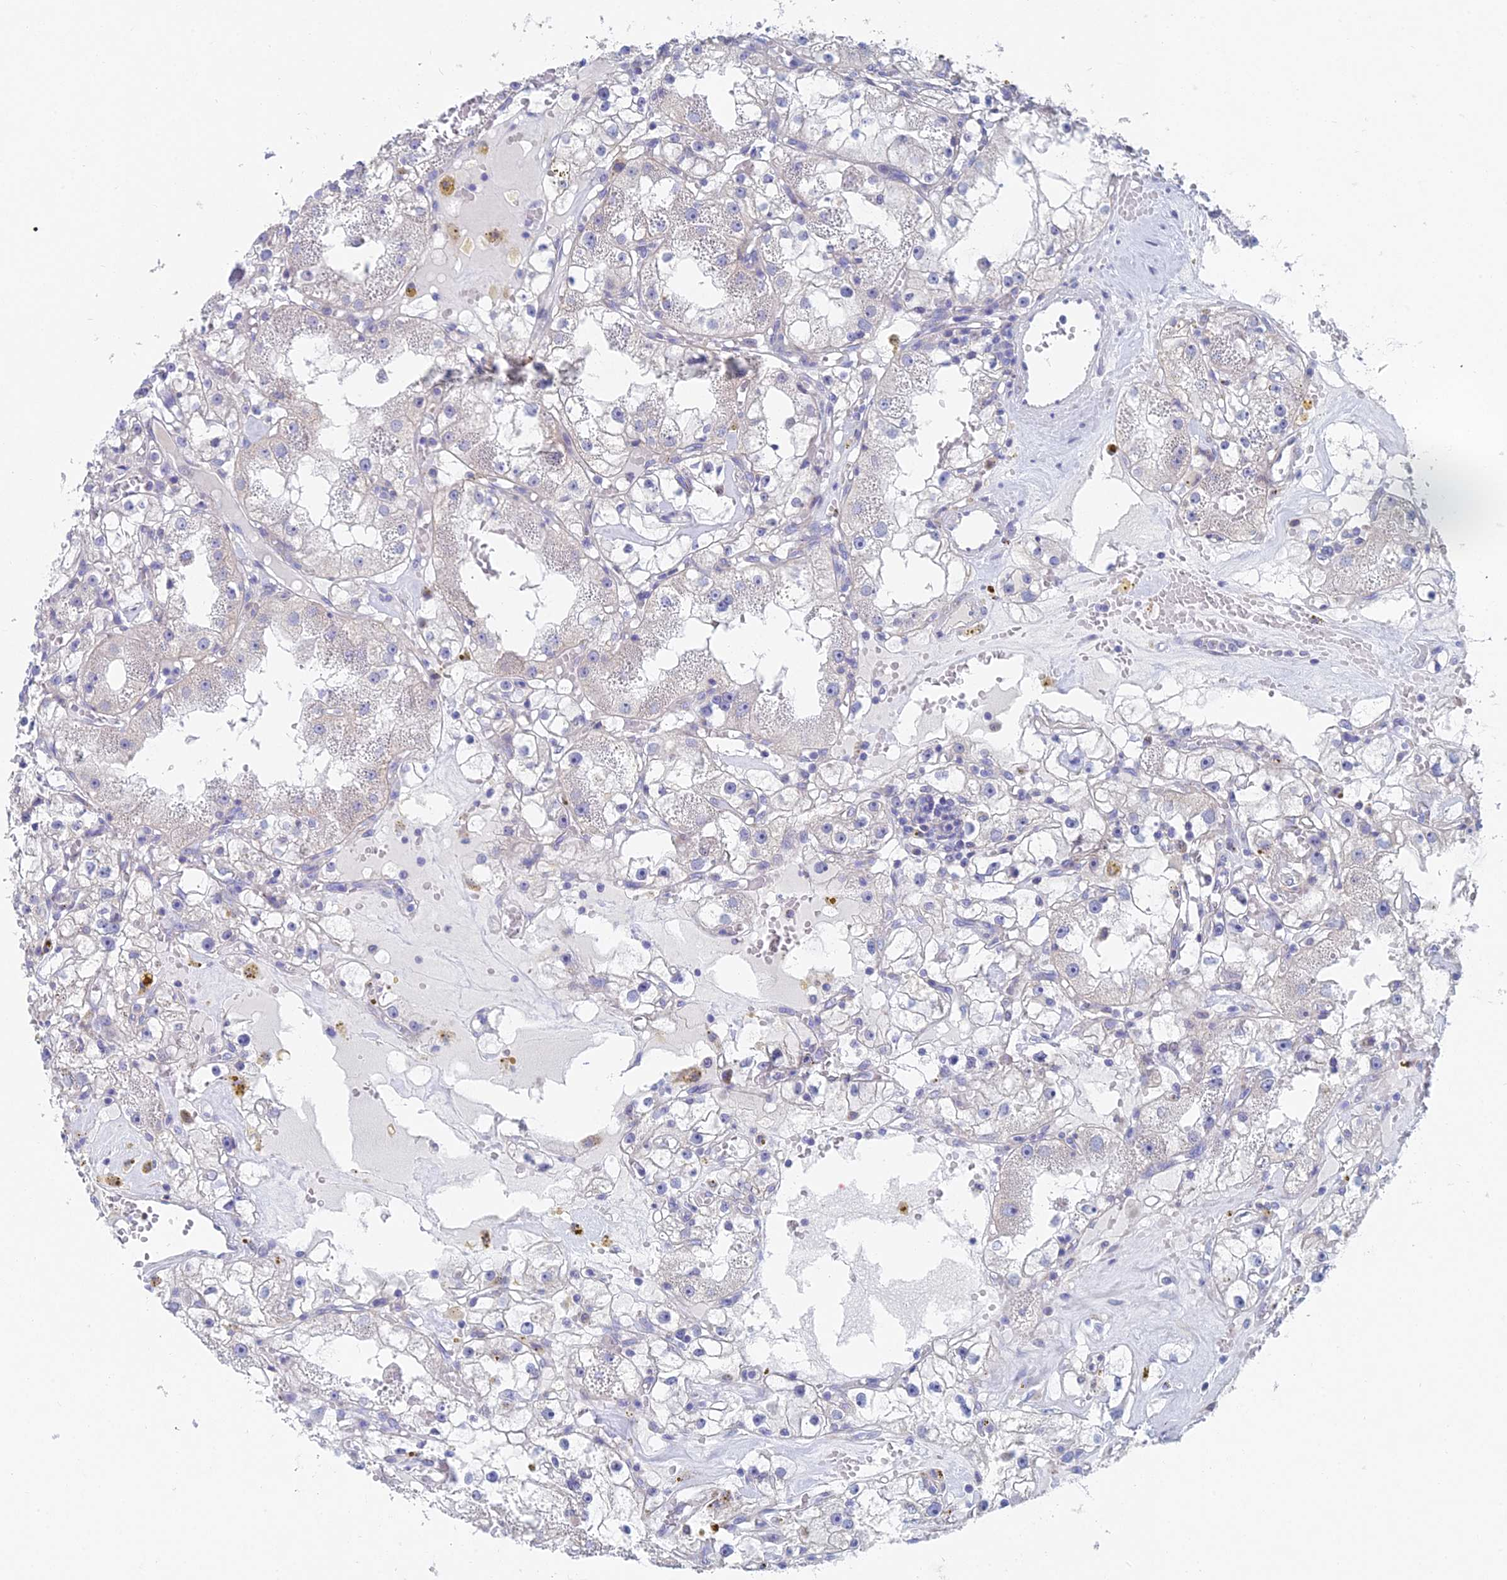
{"staining": {"intensity": "negative", "quantity": "none", "location": "none"}, "tissue": "renal cancer", "cell_type": "Tumor cells", "image_type": "cancer", "snomed": [{"axis": "morphology", "description": "Adenocarcinoma, NOS"}, {"axis": "topography", "description": "Kidney"}], "caption": "Tumor cells show no significant expression in renal adenocarcinoma.", "gene": "ACSM1", "patient": {"sex": "male", "age": 56}}